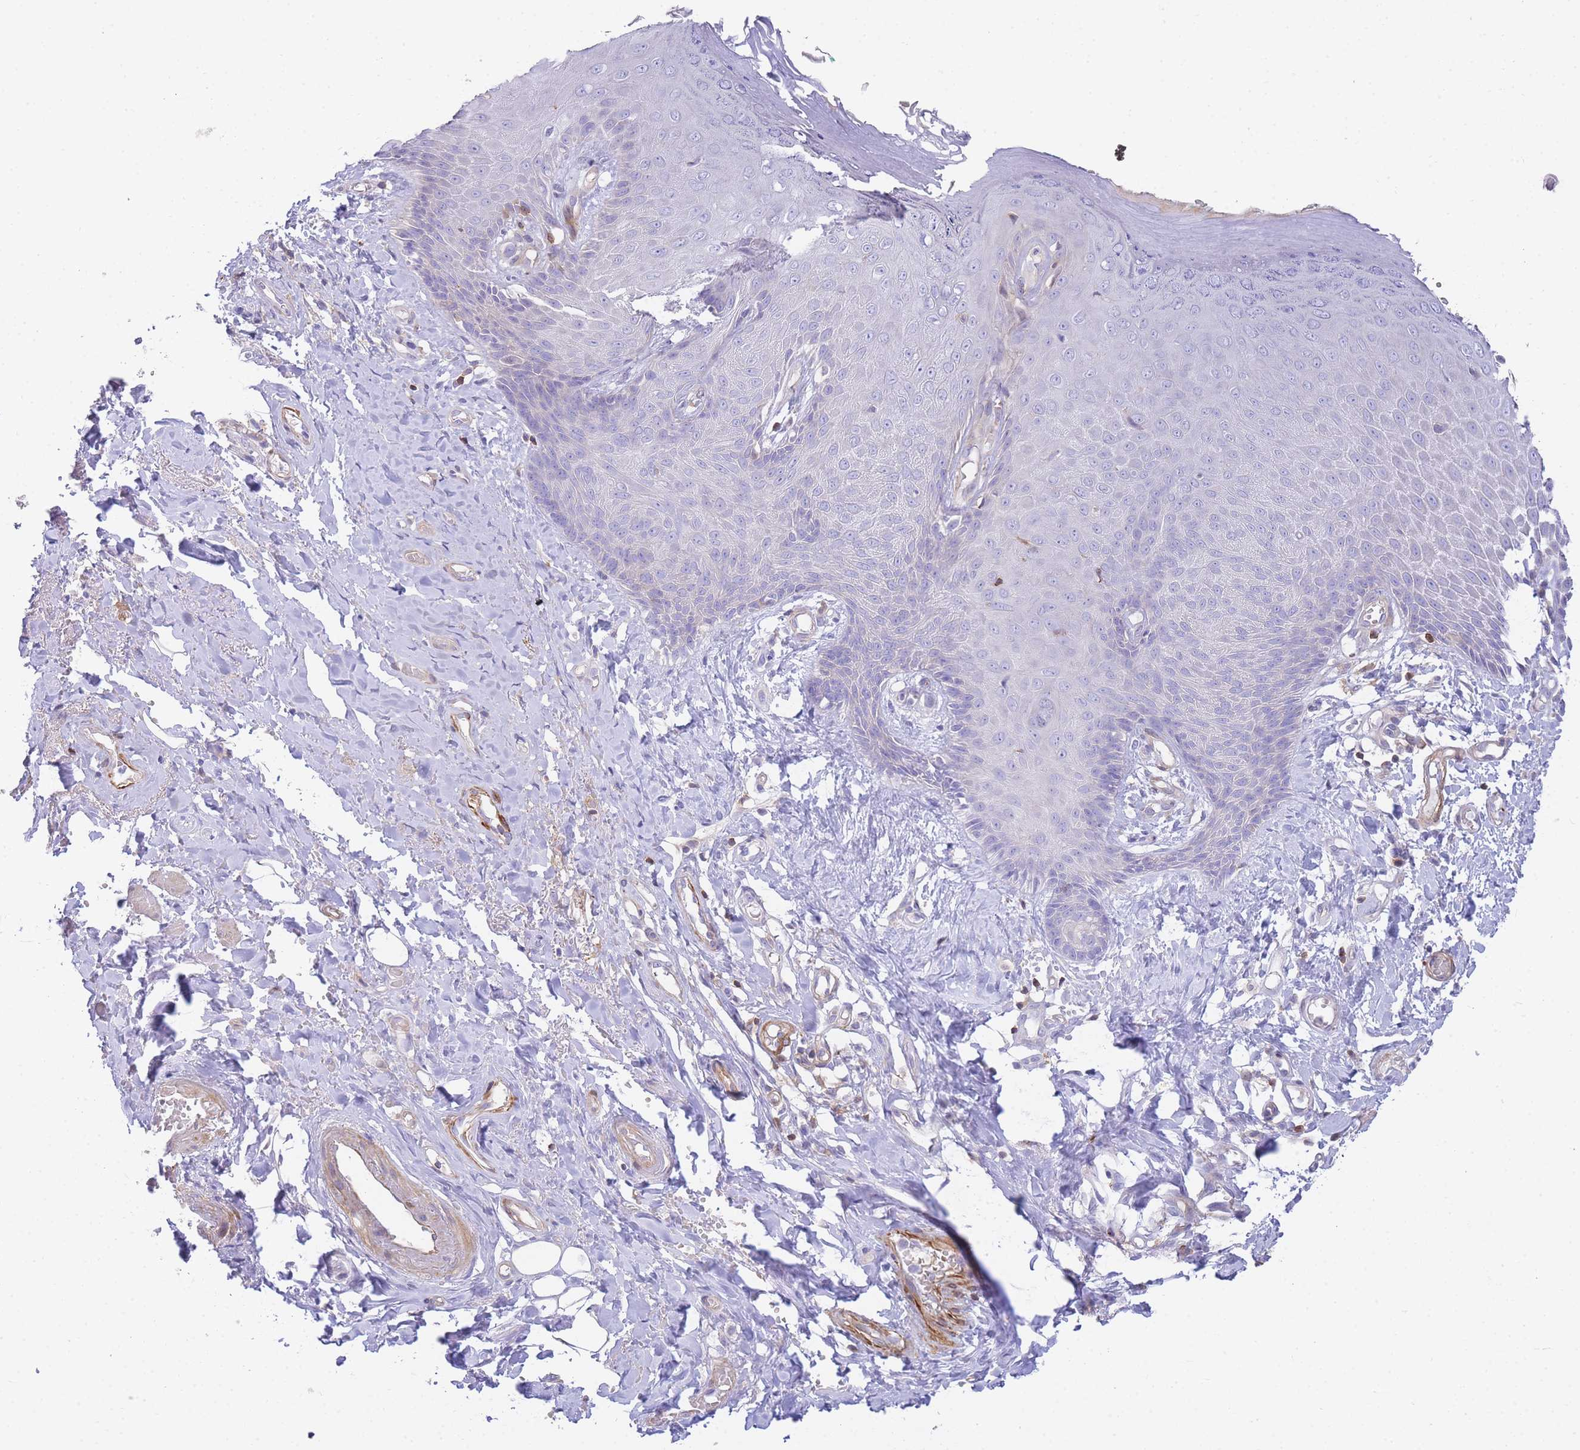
{"staining": {"intensity": "weak", "quantity": "<25%", "location": "cytoplasmic/membranous"}, "tissue": "skin", "cell_type": "Epidermal cells", "image_type": "normal", "snomed": [{"axis": "morphology", "description": "Normal tissue, NOS"}, {"axis": "topography", "description": "Anal"}], "caption": "Immunohistochemistry (IHC) image of benign skin: skin stained with DAB reveals no significant protein staining in epidermal cells.", "gene": "FBN3", "patient": {"sex": "male", "age": 78}}